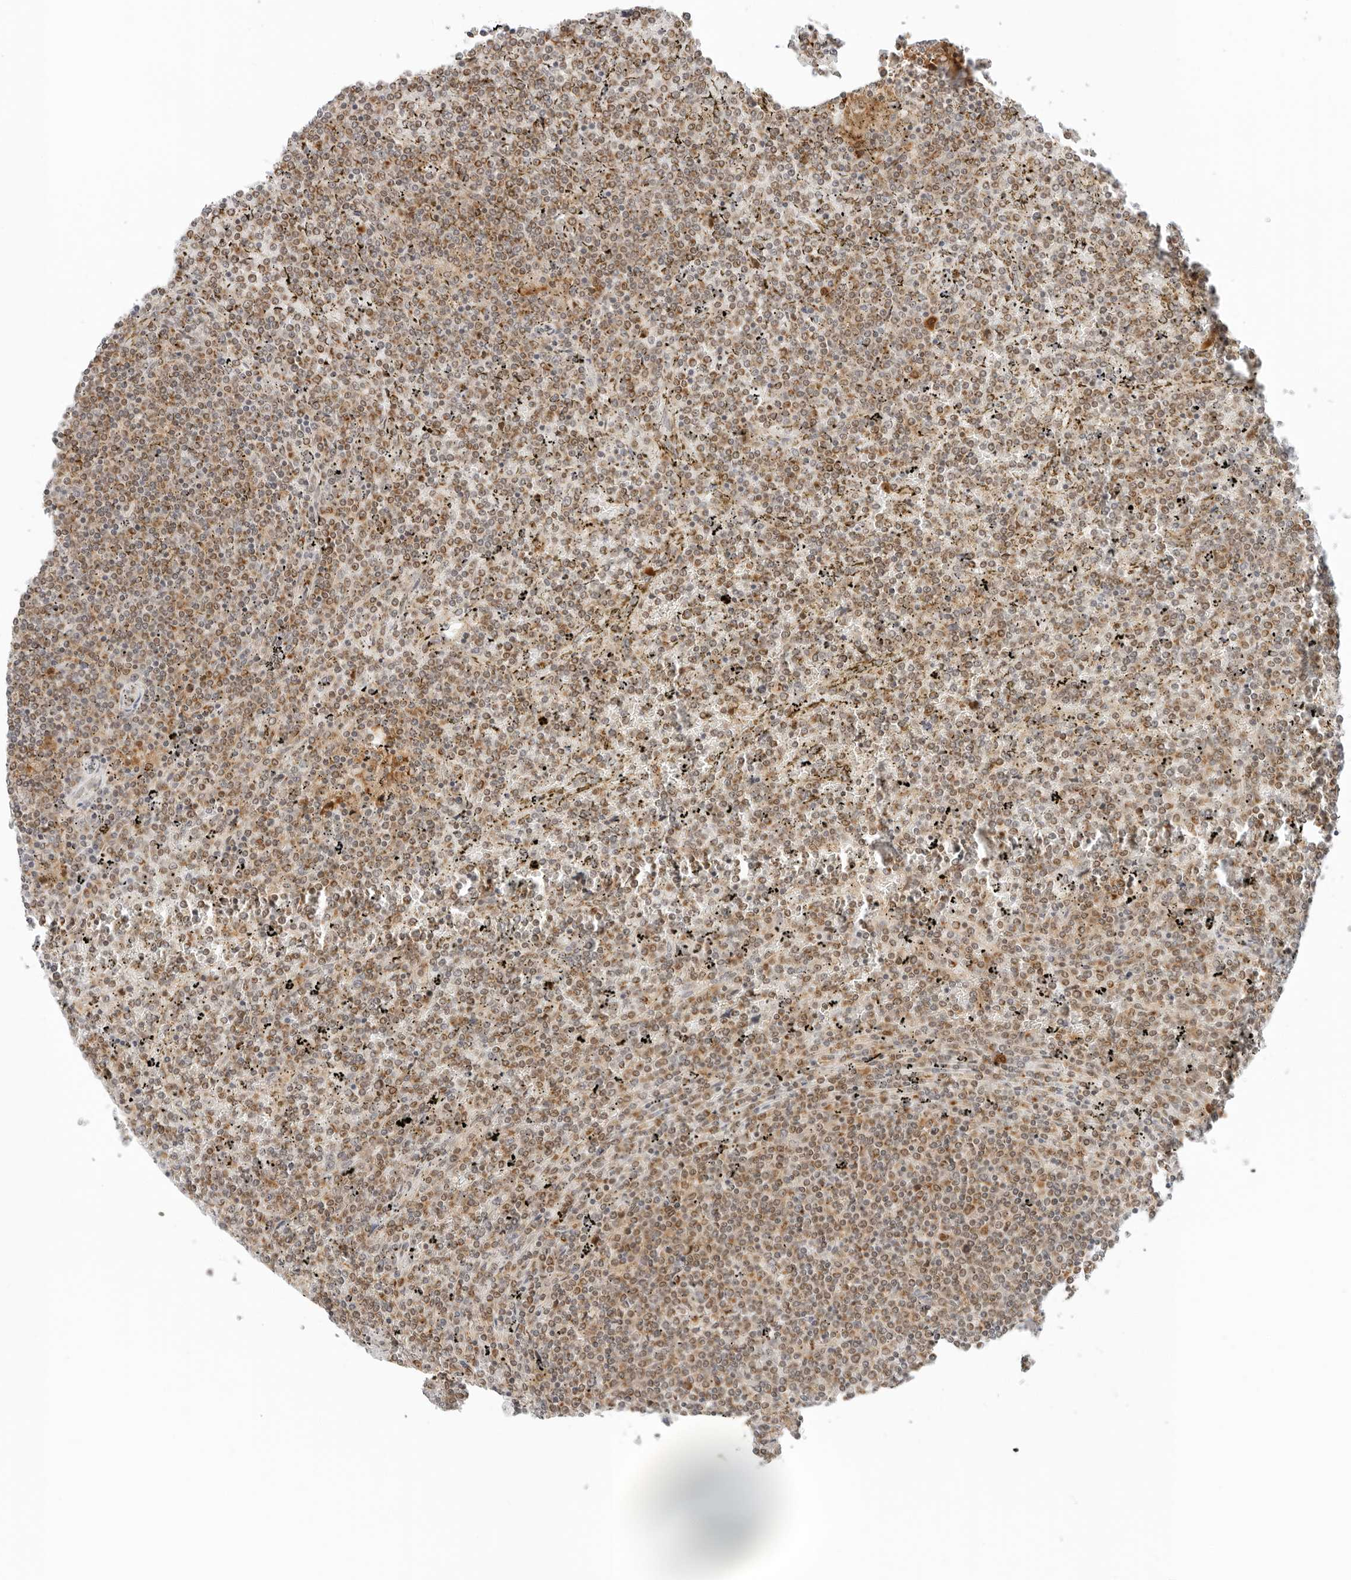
{"staining": {"intensity": "moderate", "quantity": ">75%", "location": "cytoplasmic/membranous,nuclear"}, "tissue": "lymphoma", "cell_type": "Tumor cells", "image_type": "cancer", "snomed": [{"axis": "morphology", "description": "Malignant lymphoma, non-Hodgkin's type, Low grade"}, {"axis": "topography", "description": "Spleen"}], "caption": "Lymphoma stained with DAB (3,3'-diaminobenzidine) immunohistochemistry (IHC) shows medium levels of moderate cytoplasmic/membranous and nuclear positivity in approximately >75% of tumor cells.", "gene": "RC3H1", "patient": {"sex": "female", "age": 19}}